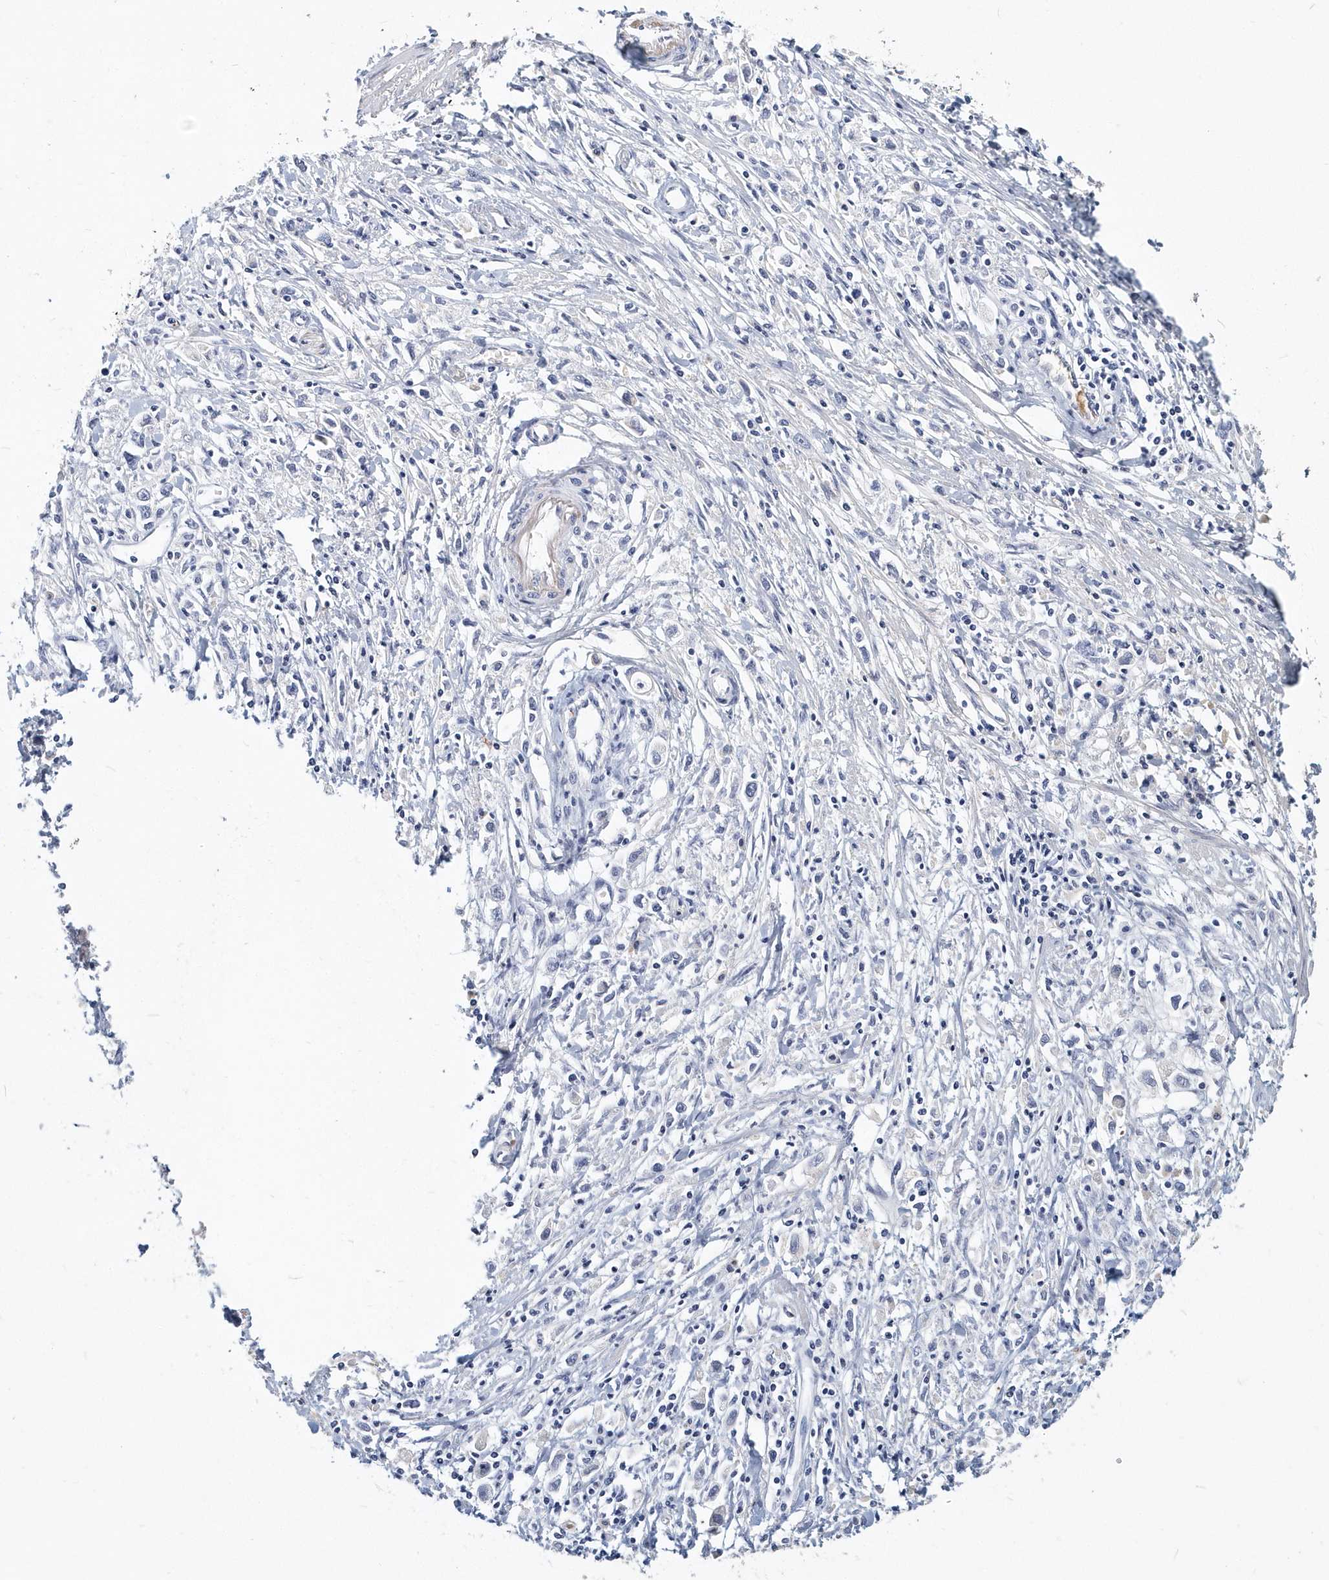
{"staining": {"intensity": "negative", "quantity": "none", "location": "none"}, "tissue": "stomach cancer", "cell_type": "Tumor cells", "image_type": "cancer", "snomed": [{"axis": "morphology", "description": "Adenocarcinoma, NOS"}, {"axis": "topography", "description": "Stomach"}], "caption": "Immunohistochemistry (IHC) of human stomach adenocarcinoma reveals no positivity in tumor cells.", "gene": "ITGA2B", "patient": {"sex": "female", "age": 59}}